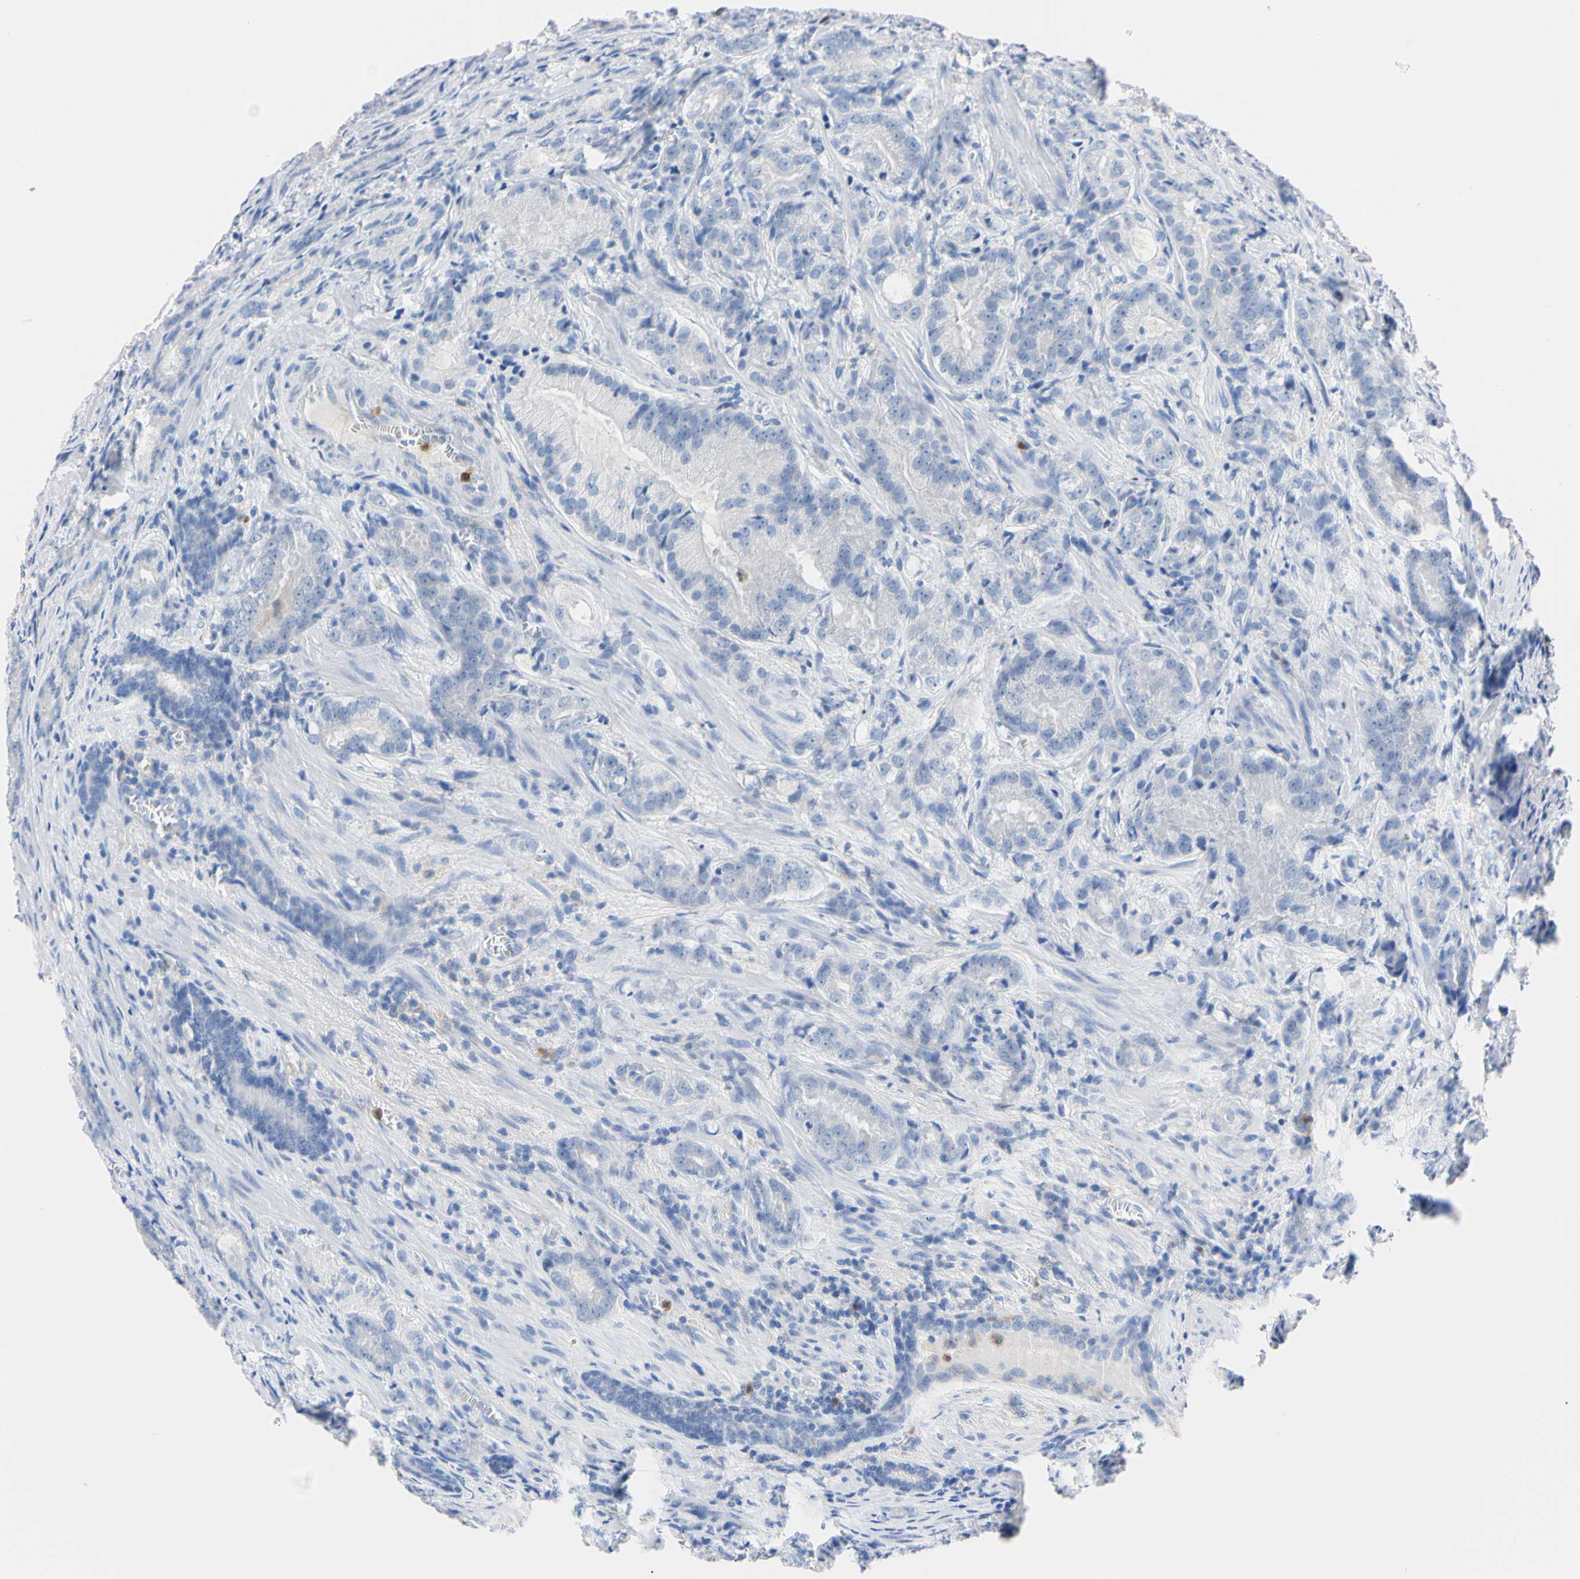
{"staining": {"intensity": "negative", "quantity": "none", "location": "none"}, "tissue": "prostate cancer", "cell_type": "Tumor cells", "image_type": "cancer", "snomed": [{"axis": "morphology", "description": "Adenocarcinoma, High grade"}, {"axis": "topography", "description": "Prostate"}], "caption": "Immunohistochemical staining of human prostate adenocarcinoma (high-grade) displays no significant expression in tumor cells.", "gene": "NCF4", "patient": {"sex": "male", "age": 64}}